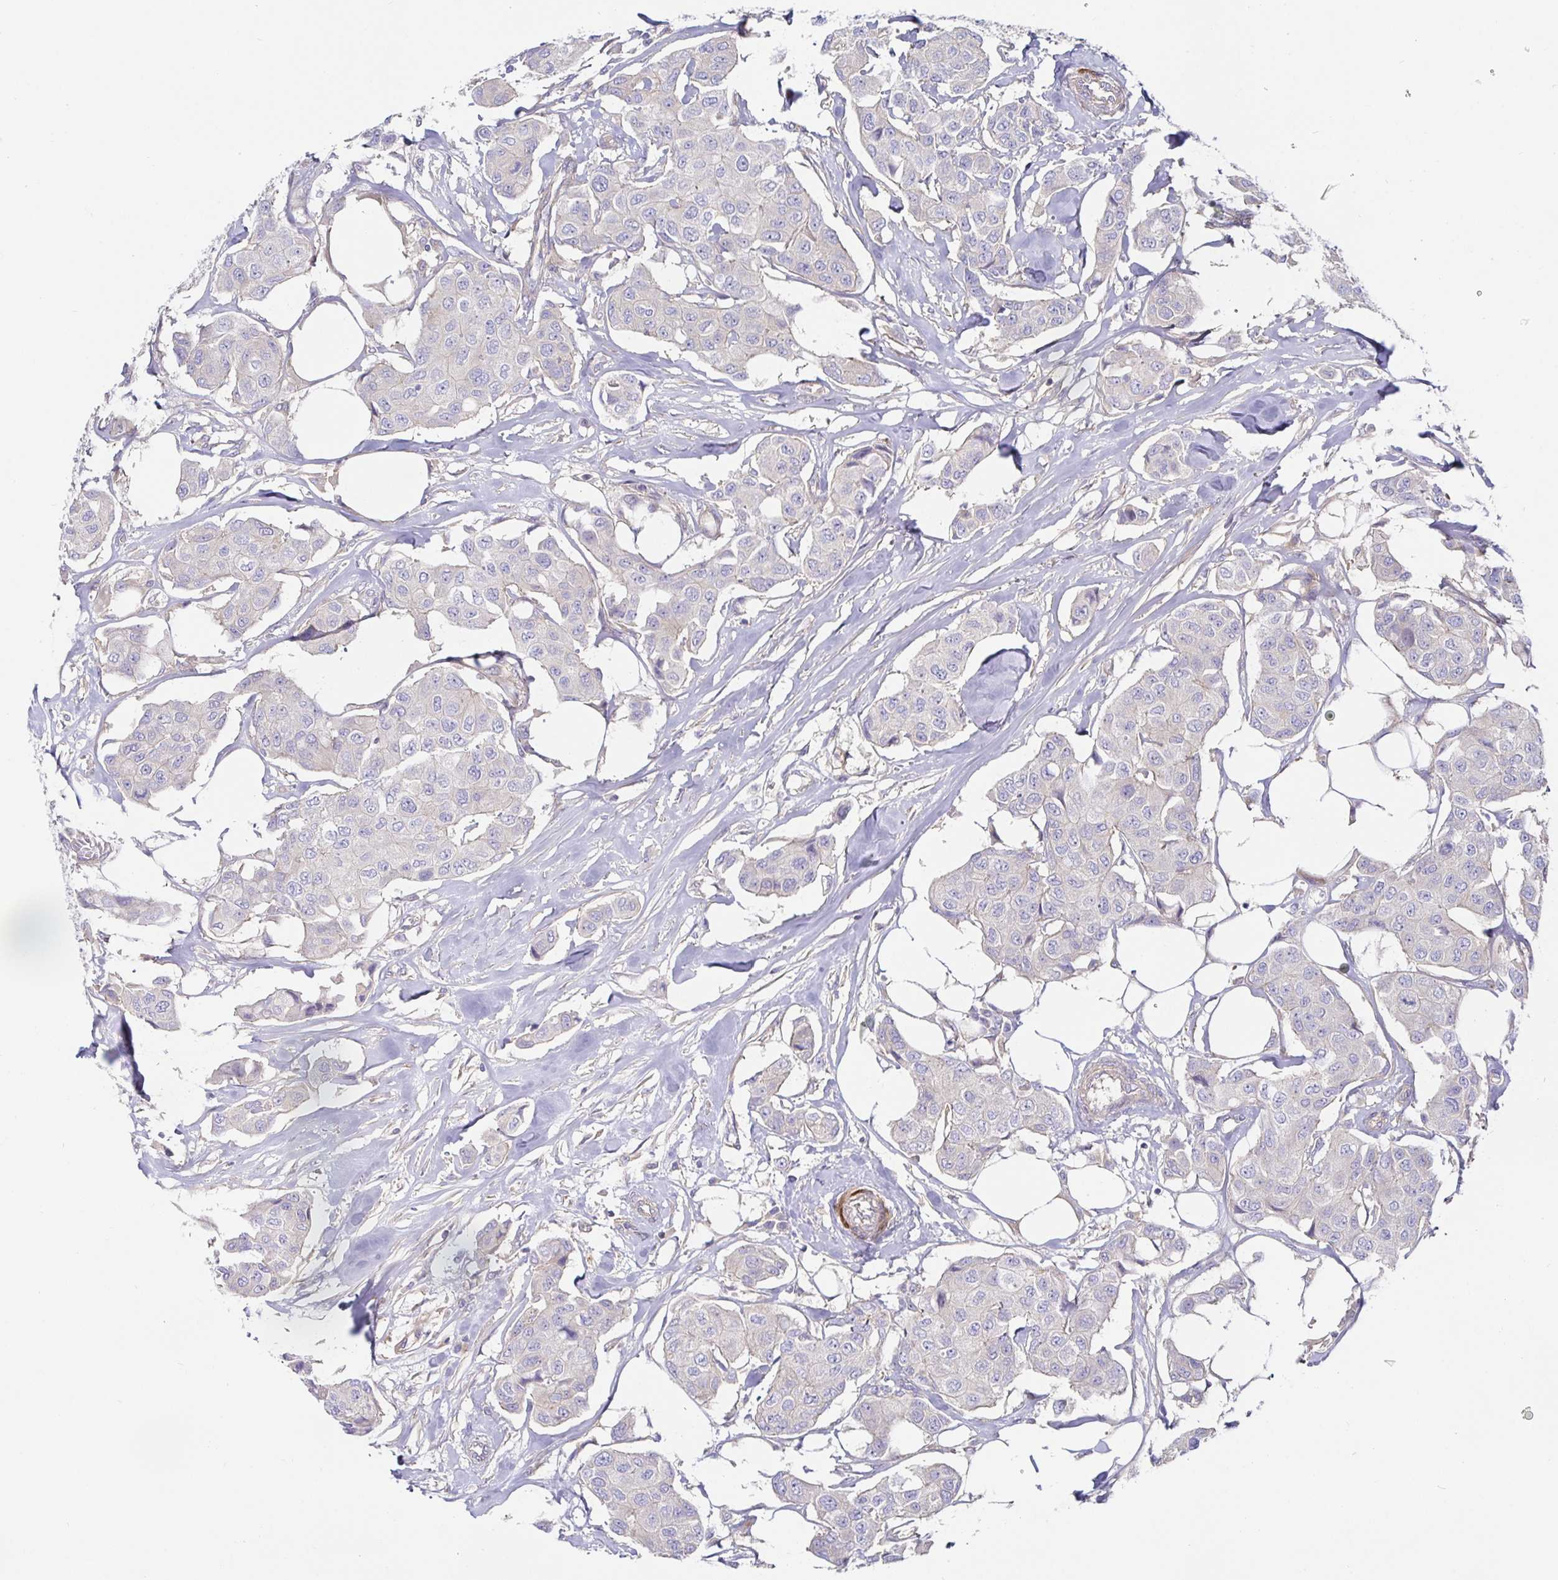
{"staining": {"intensity": "negative", "quantity": "none", "location": "none"}, "tissue": "breast cancer", "cell_type": "Tumor cells", "image_type": "cancer", "snomed": [{"axis": "morphology", "description": "Duct carcinoma"}, {"axis": "topography", "description": "Breast"}, {"axis": "topography", "description": "Lymph node"}], "caption": "Micrograph shows no protein positivity in tumor cells of breast cancer (intraductal carcinoma) tissue.", "gene": "METTL22", "patient": {"sex": "female", "age": 80}}